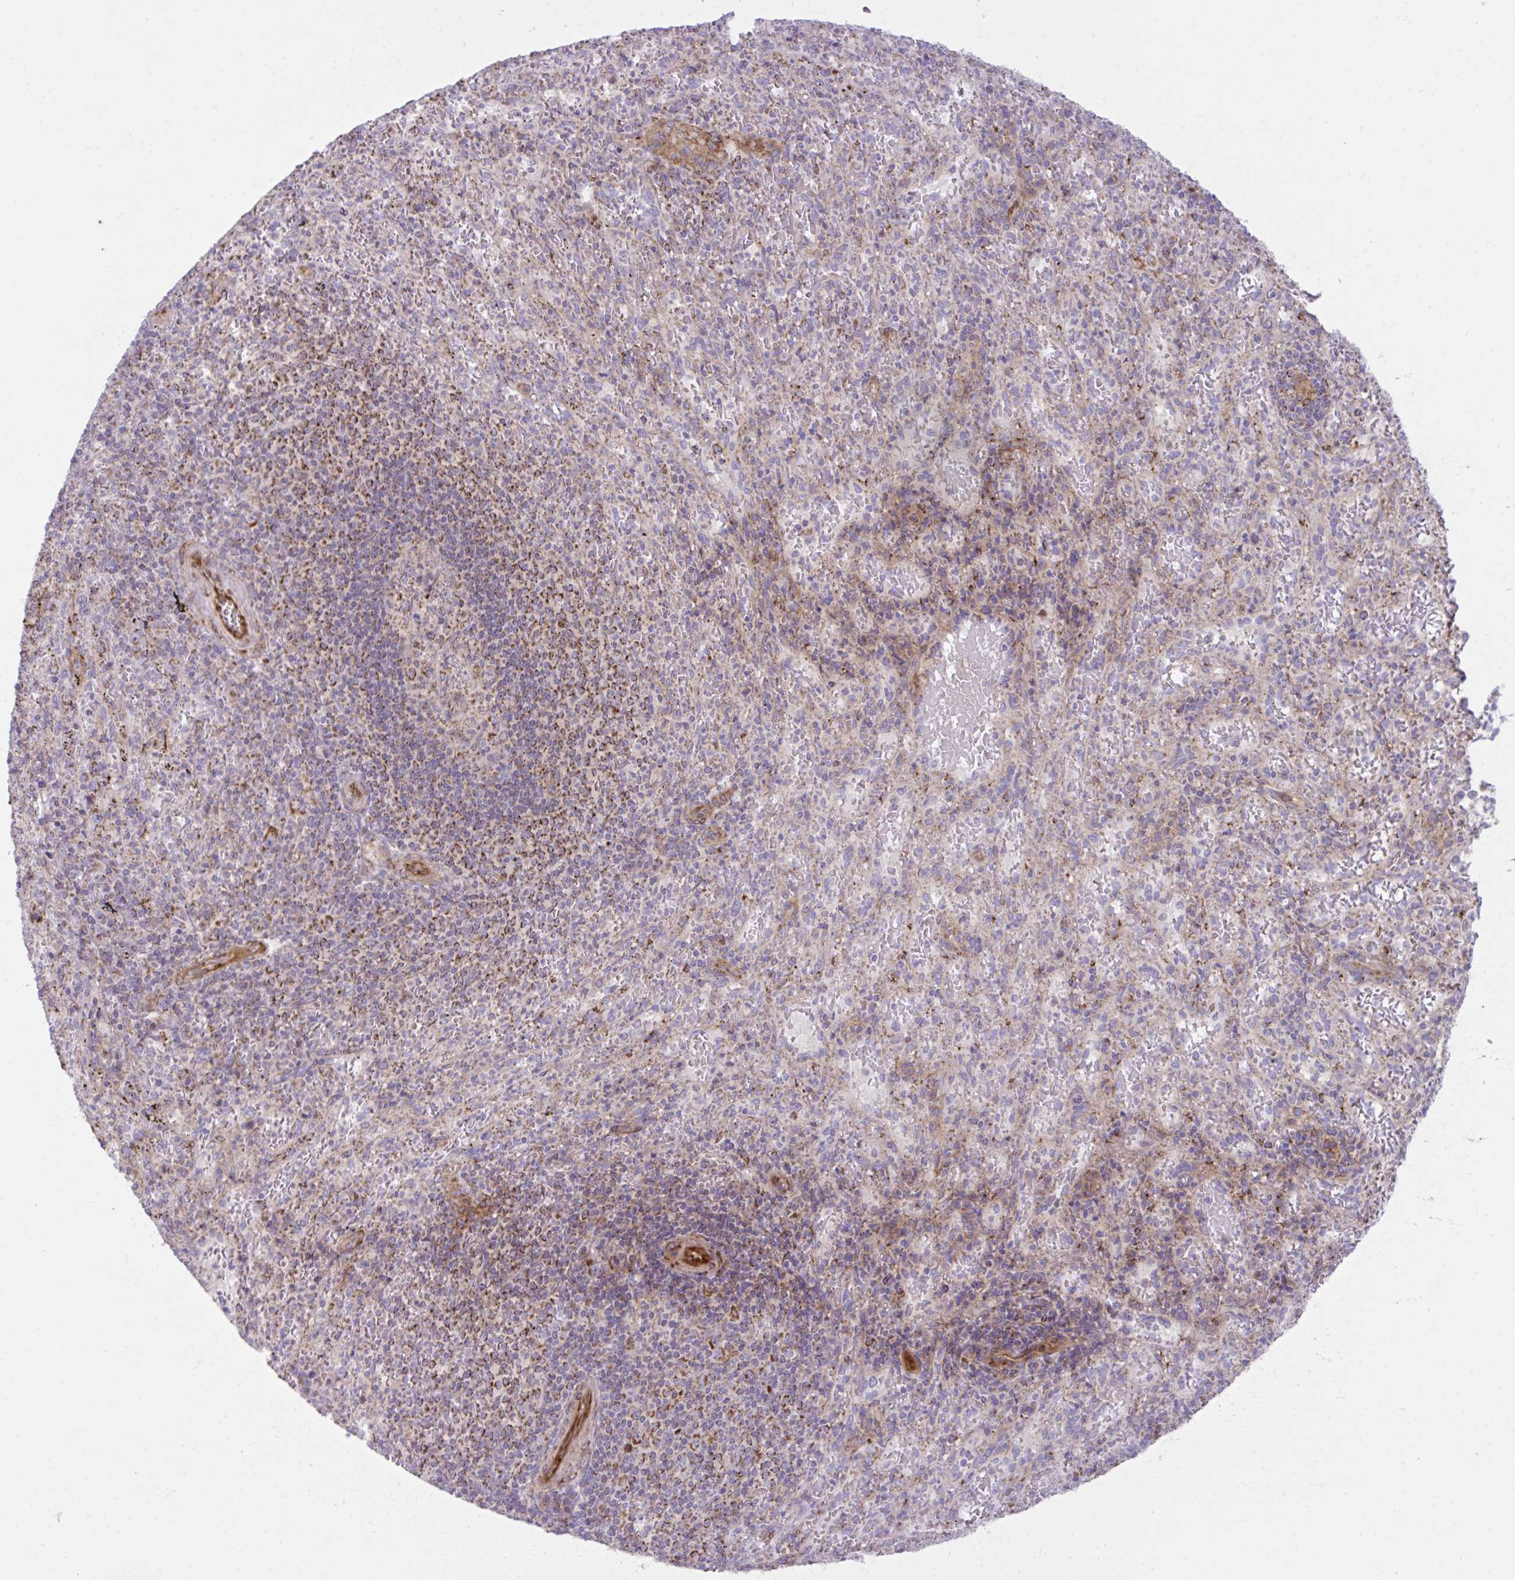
{"staining": {"intensity": "moderate", "quantity": "<25%", "location": "cytoplasmic/membranous"}, "tissue": "spleen", "cell_type": "Cells in red pulp", "image_type": "normal", "snomed": [{"axis": "morphology", "description": "Normal tissue, NOS"}, {"axis": "topography", "description": "Spleen"}], "caption": "Moderate cytoplasmic/membranous positivity for a protein is identified in about <25% of cells in red pulp of normal spleen using IHC.", "gene": "LIMS1", "patient": {"sex": "male", "age": 57}}